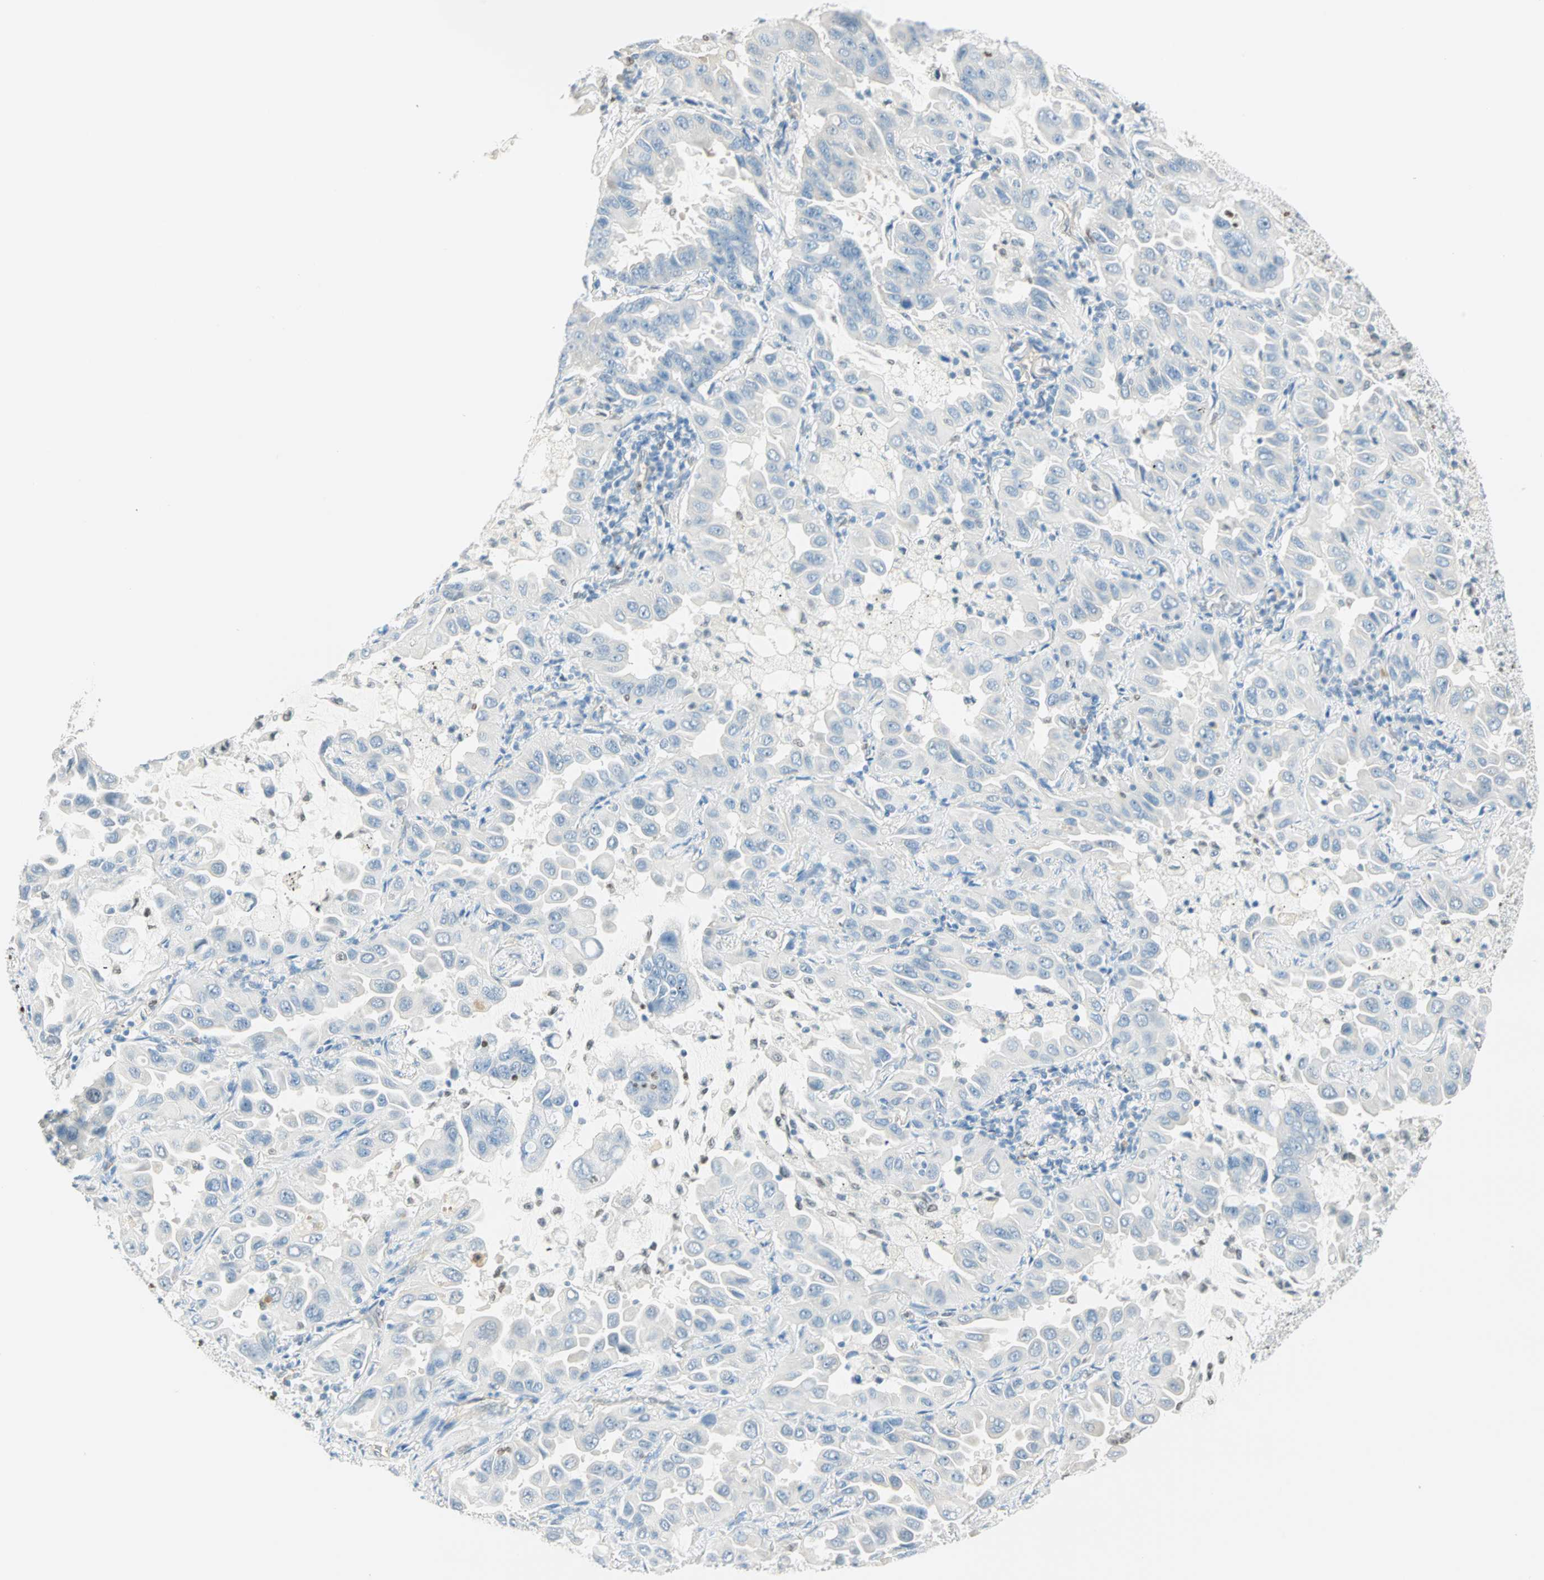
{"staining": {"intensity": "negative", "quantity": "none", "location": "none"}, "tissue": "lung cancer", "cell_type": "Tumor cells", "image_type": "cancer", "snomed": [{"axis": "morphology", "description": "Adenocarcinoma, NOS"}, {"axis": "topography", "description": "Lung"}], "caption": "A high-resolution micrograph shows immunohistochemistry (IHC) staining of lung adenocarcinoma, which displays no significant staining in tumor cells.", "gene": "MLLT10", "patient": {"sex": "male", "age": 64}}